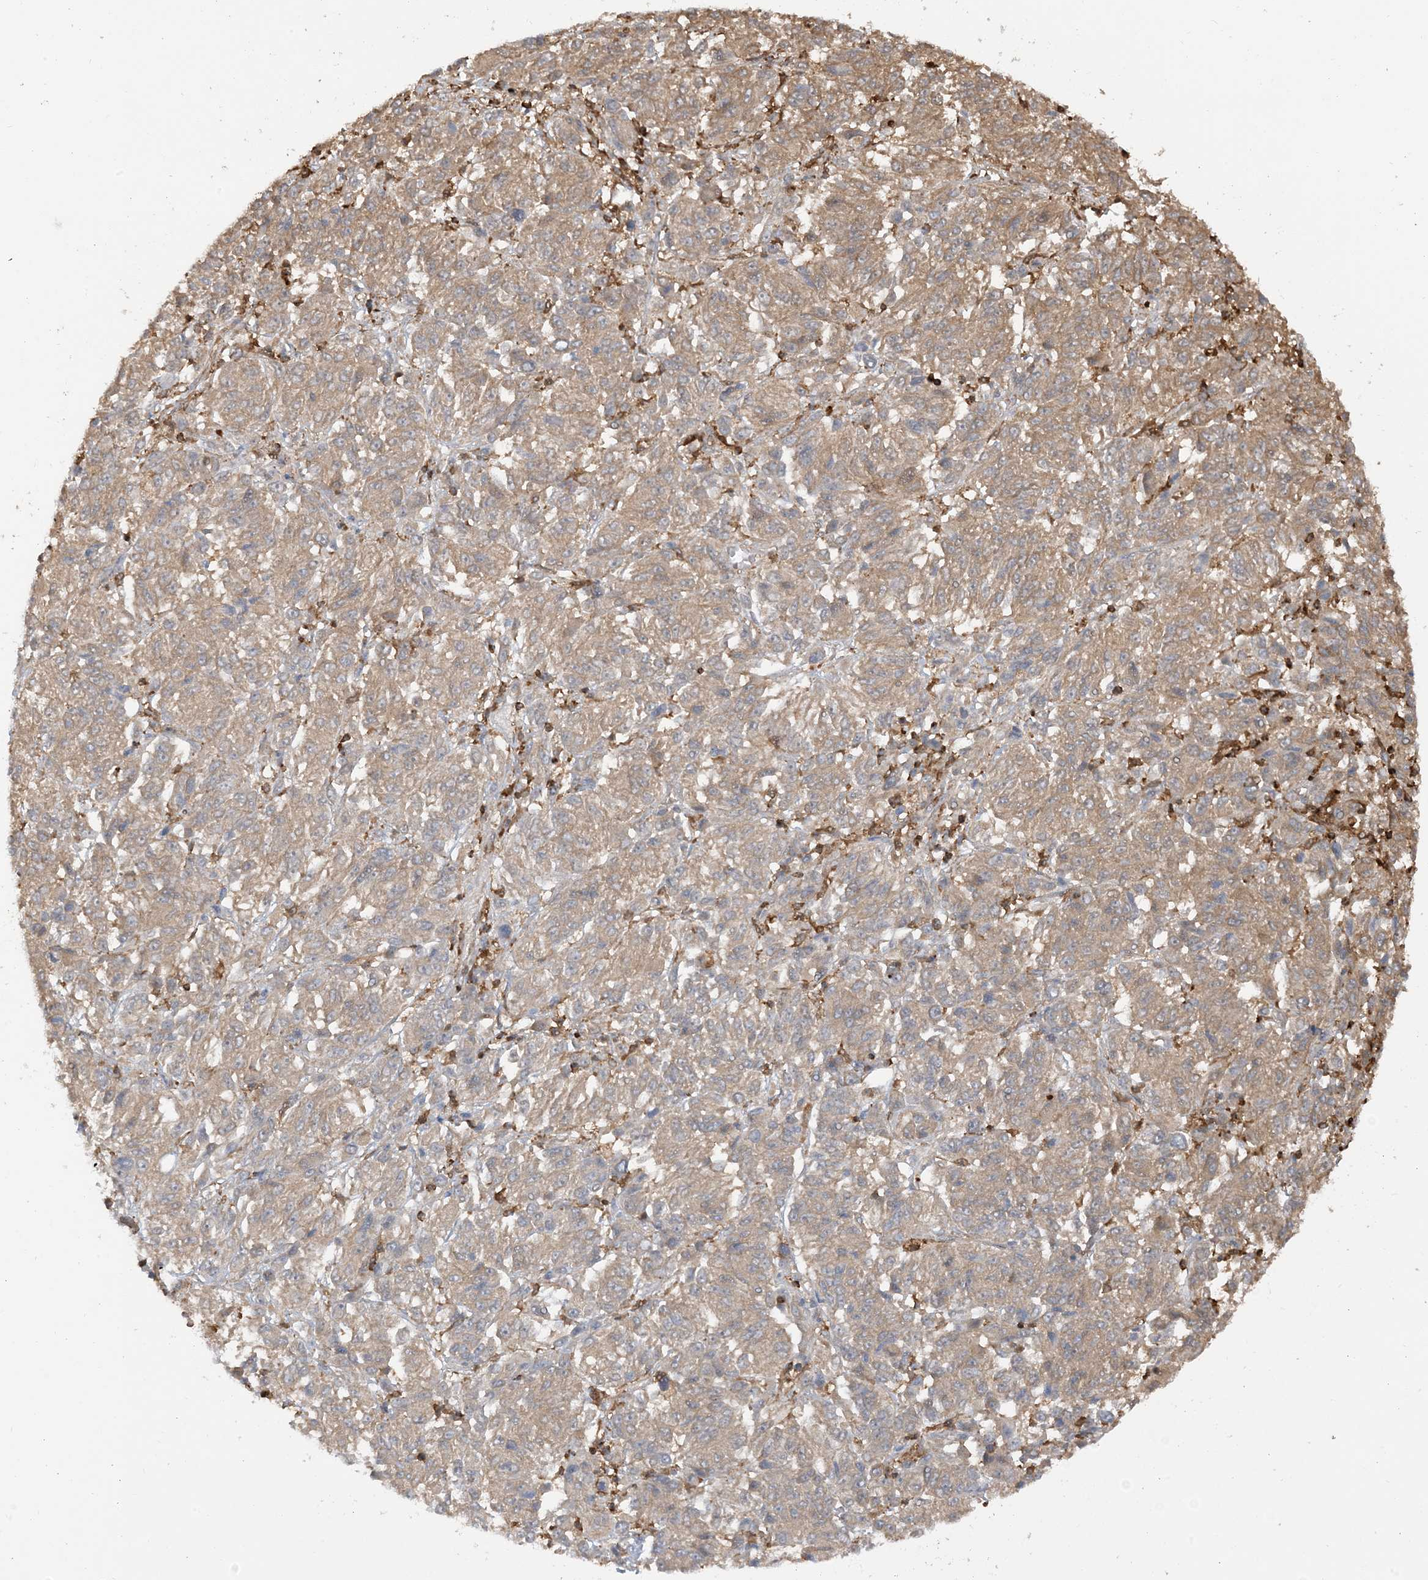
{"staining": {"intensity": "moderate", "quantity": ">75%", "location": "cytoplasmic/membranous"}, "tissue": "melanoma", "cell_type": "Tumor cells", "image_type": "cancer", "snomed": [{"axis": "morphology", "description": "Malignant melanoma, Metastatic site"}, {"axis": "topography", "description": "Lung"}], "caption": "Melanoma stained with a protein marker shows moderate staining in tumor cells.", "gene": "CAPZB", "patient": {"sex": "male", "age": 64}}